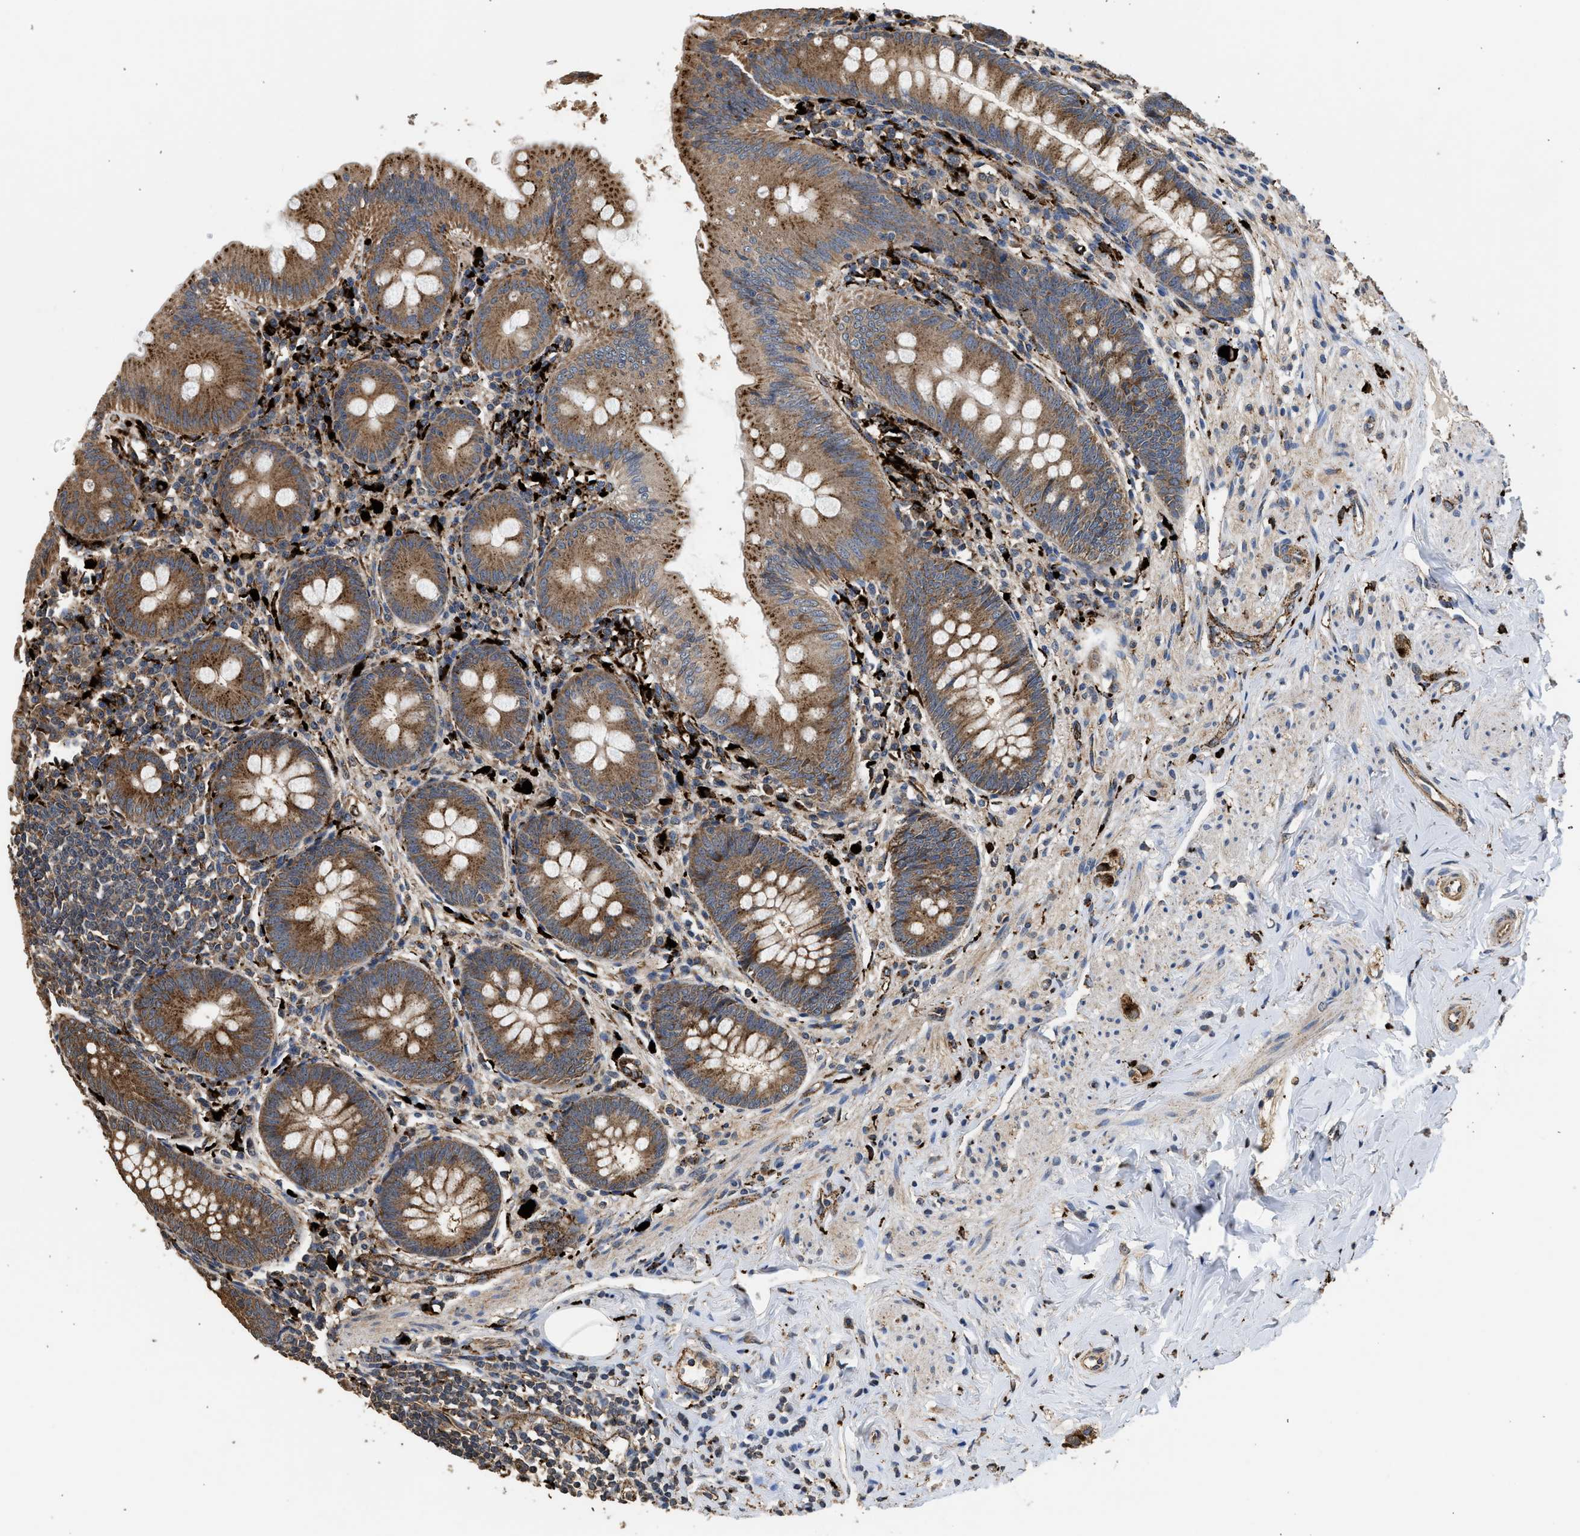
{"staining": {"intensity": "moderate", "quantity": ">75%", "location": "cytoplasmic/membranous"}, "tissue": "appendix", "cell_type": "Glandular cells", "image_type": "normal", "snomed": [{"axis": "morphology", "description": "Normal tissue, NOS"}, {"axis": "topography", "description": "Appendix"}], "caption": "Protein expression by IHC displays moderate cytoplasmic/membranous staining in approximately >75% of glandular cells in unremarkable appendix.", "gene": "CTSV", "patient": {"sex": "male", "age": 56}}